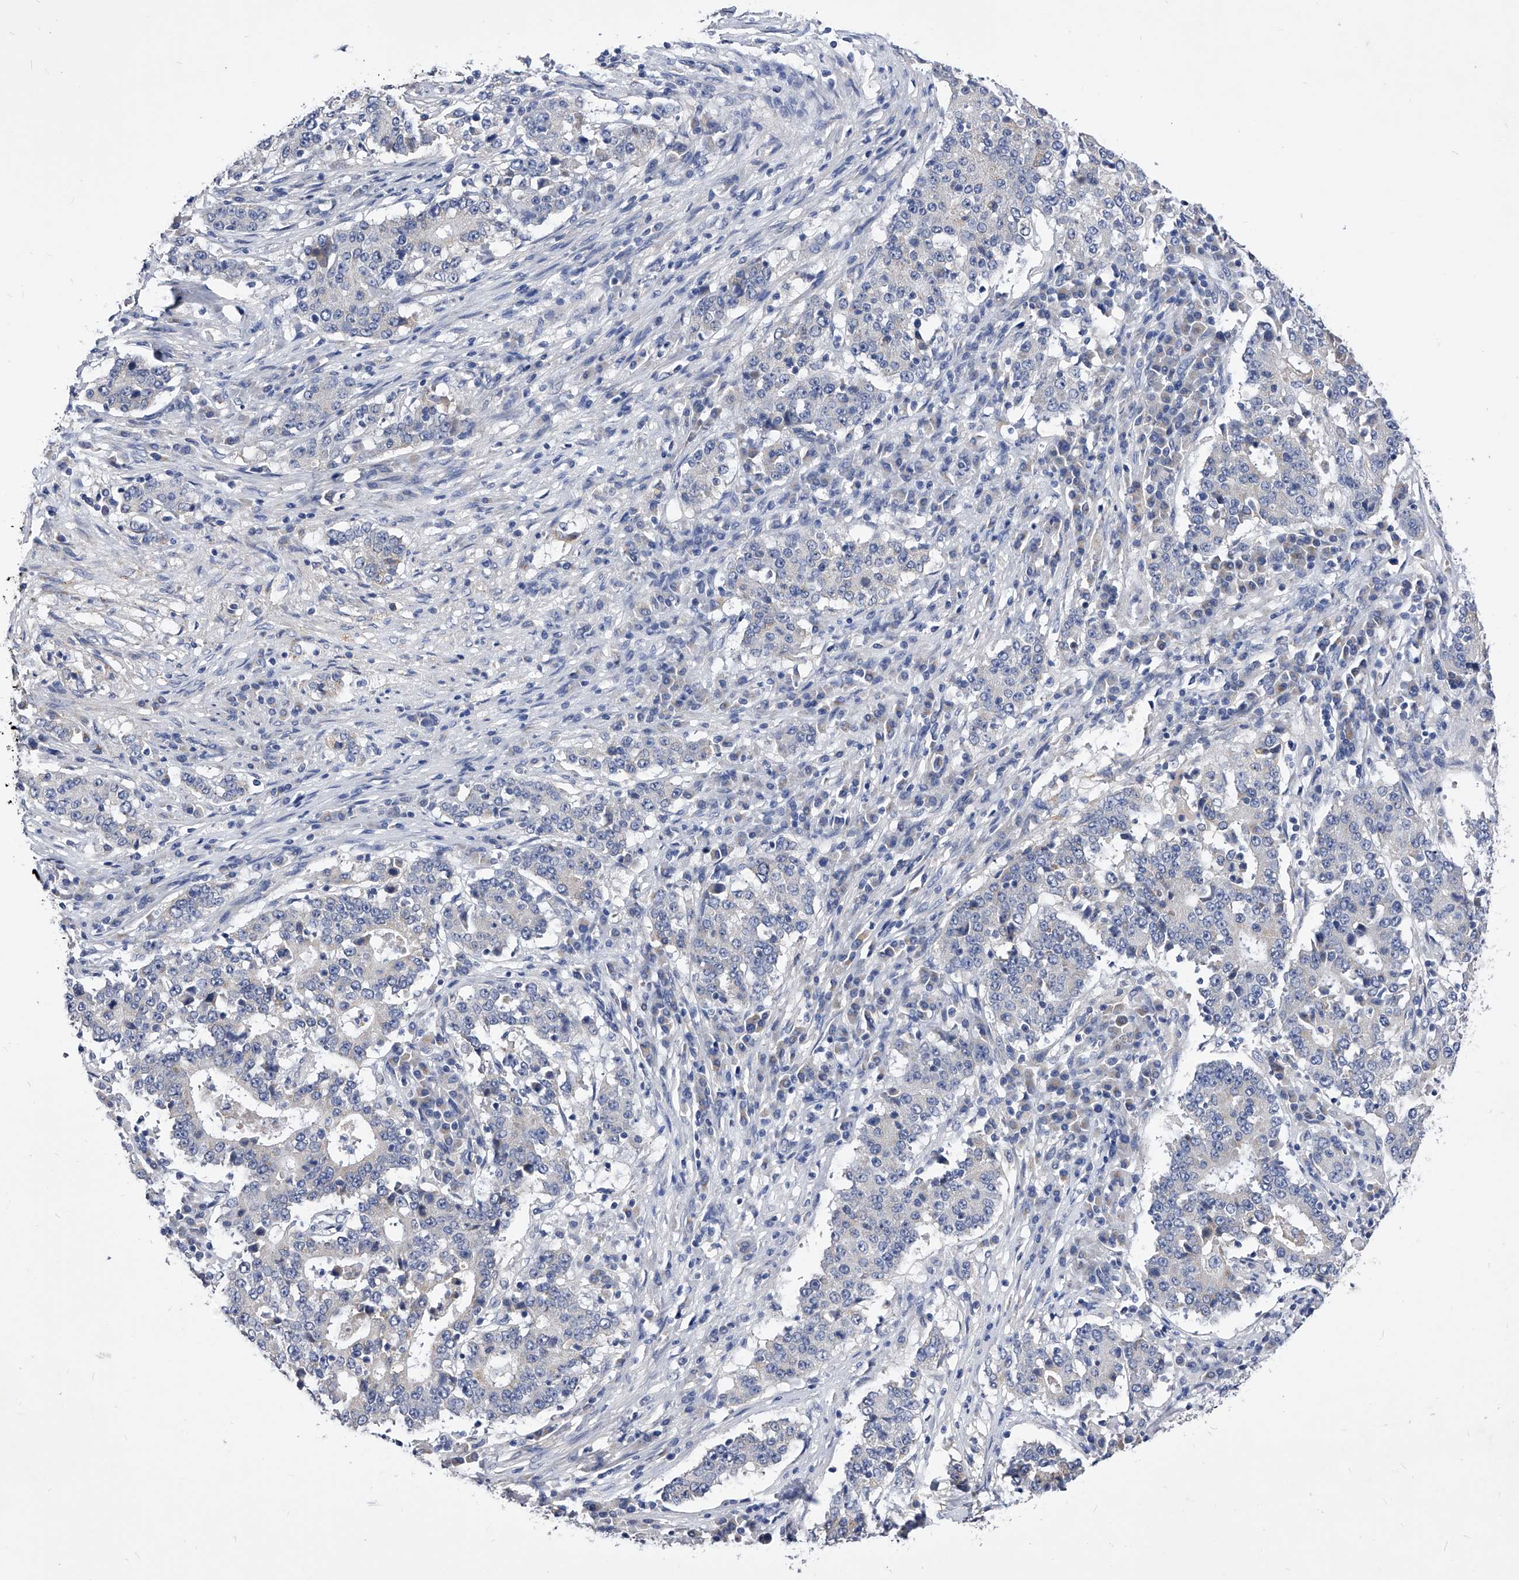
{"staining": {"intensity": "negative", "quantity": "none", "location": "none"}, "tissue": "stomach cancer", "cell_type": "Tumor cells", "image_type": "cancer", "snomed": [{"axis": "morphology", "description": "Adenocarcinoma, NOS"}, {"axis": "topography", "description": "Stomach"}], "caption": "Tumor cells show no significant protein expression in adenocarcinoma (stomach). (Stains: DAB (3,3'-diaminobenzidine) IHC with hematoxylin counter stain, Microscopy: brightfield microscopy at high magnification).", "gene": "ZNF529", "patient": {"sex": "male", "age": 59}}